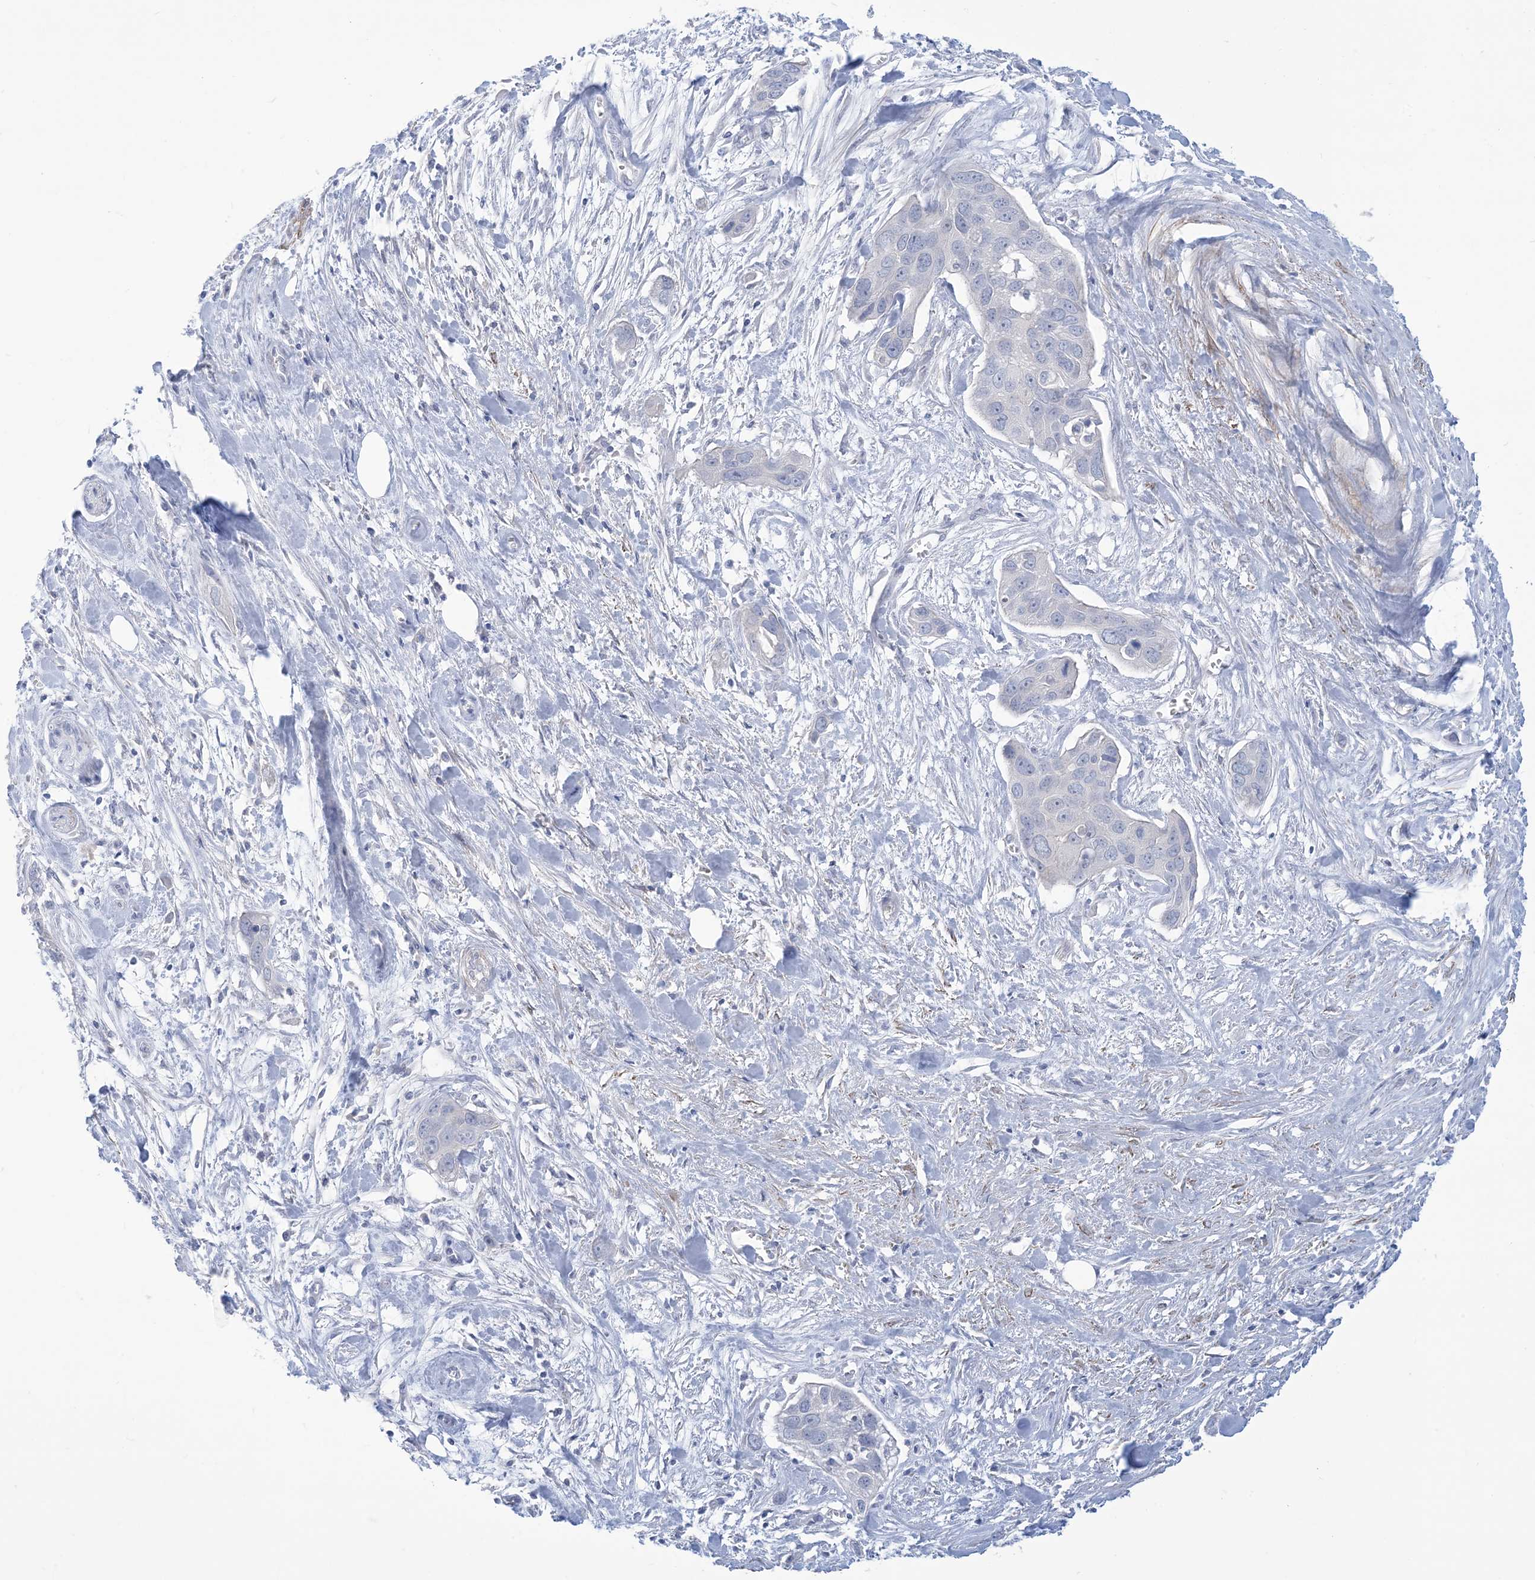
{"staining": {"intensity": "negative", "quantity": "none", "location": "none"}, "tissue": "pancreatic cancer", "cell_type": "Tumor cells", "image_type": "cancer", "snomed": [{"axis": "morphology", "description": "Adenocarcinoma, NOS"}, {"axis": "topography", "description": "Pancreas"}], "caption": "The histopathology image reveals no staining of tumor cells in pancreatic adenocarcinoma.", "gene": "MARS2", "patient": {"sex": "female", "age": 60}}